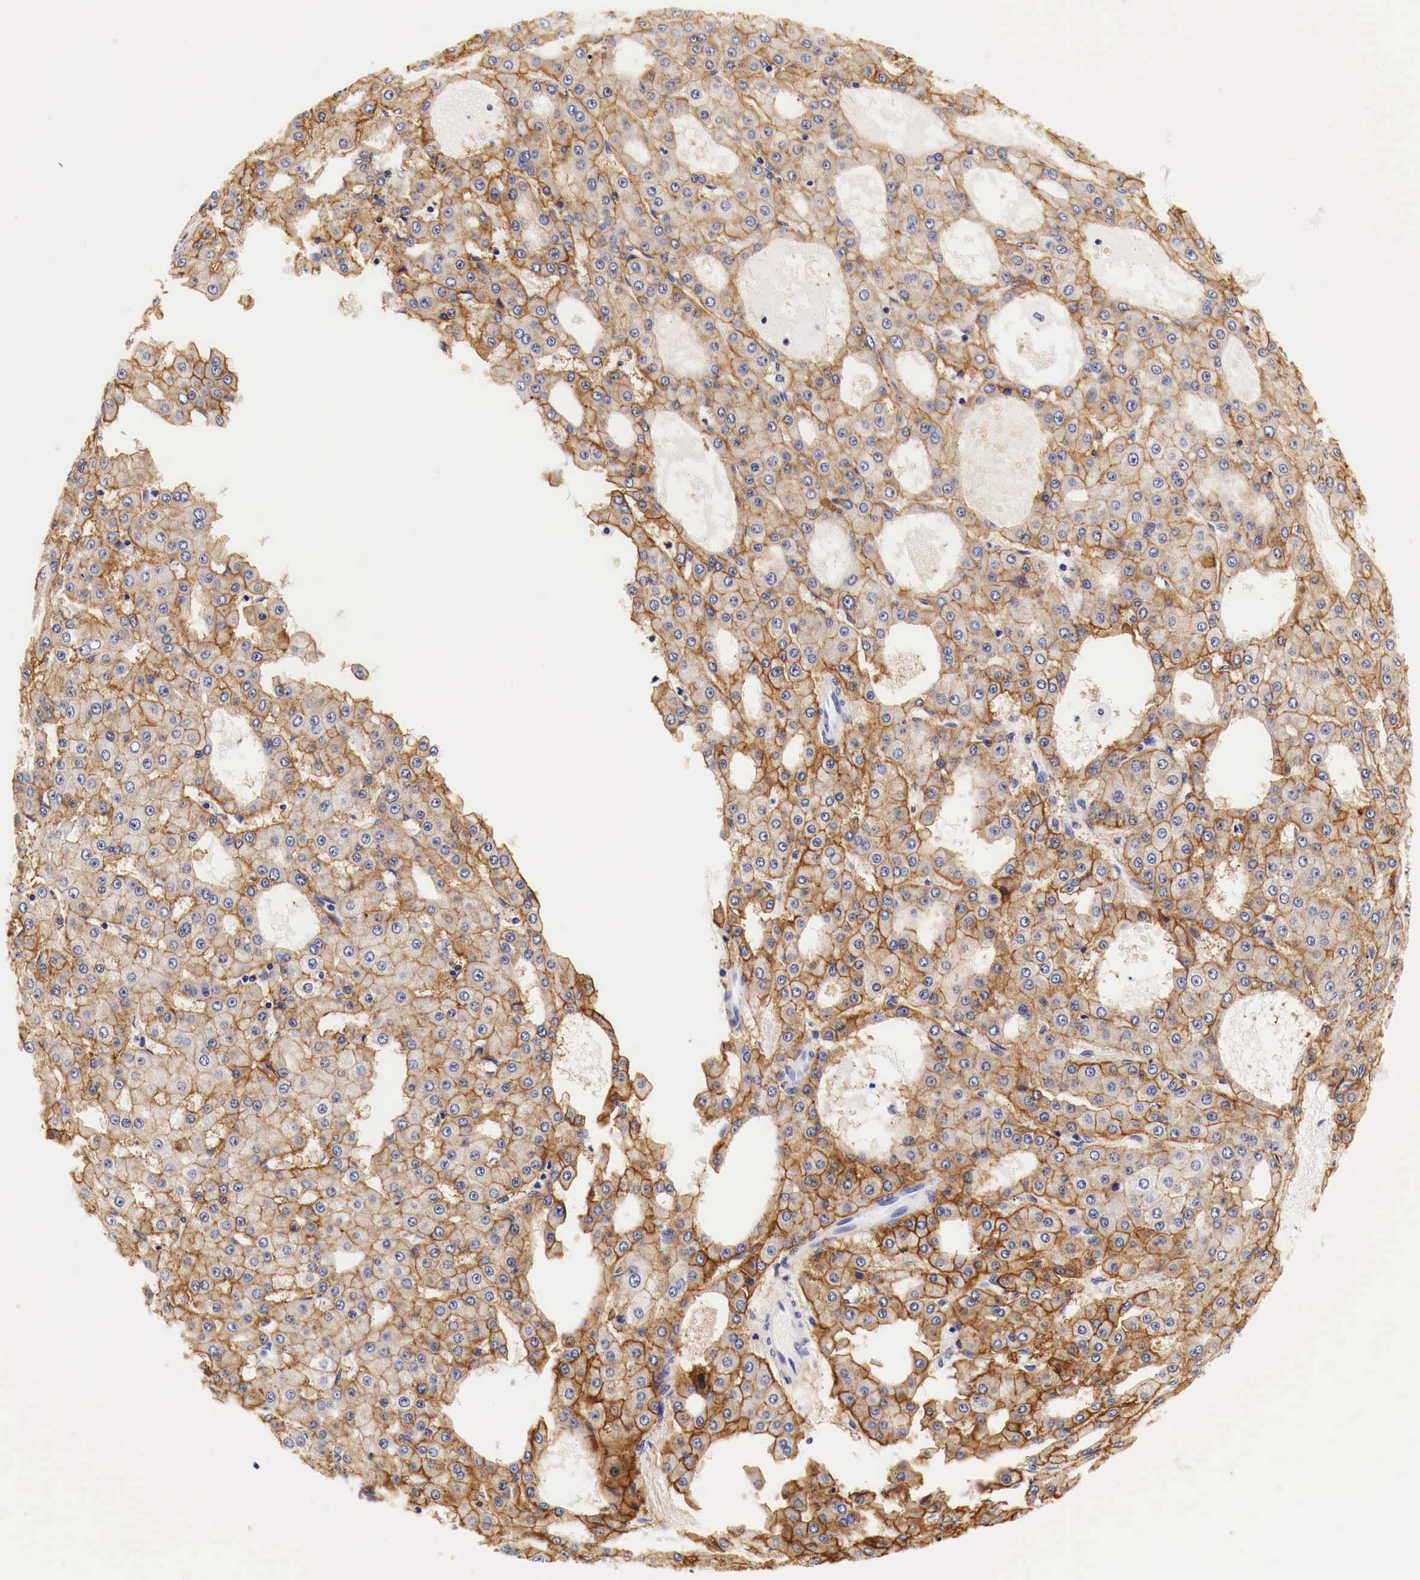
{"staining": {"intensity": "strong", "quantity": ">75%", "location": "cytoplasmic/membranous"}, "tissue": "liver cancer", "cell_type": "Tumor cells", "image_type": "cancer", "snomed": [{"axis": "morphology", "description": "Carcinoma, Hepatocellular, NOS"}, {"axis": "topography", "description": "Liver"}], "caption": "Approximately >75% of tumor cells in liver hepatocellular carcinoma reveal strong cytoplasmic/membranous protein expression as visualized by brown immunohistochemical staining.", "gene": "EGFR", "patient": {"sex": "male", "age": 47}}